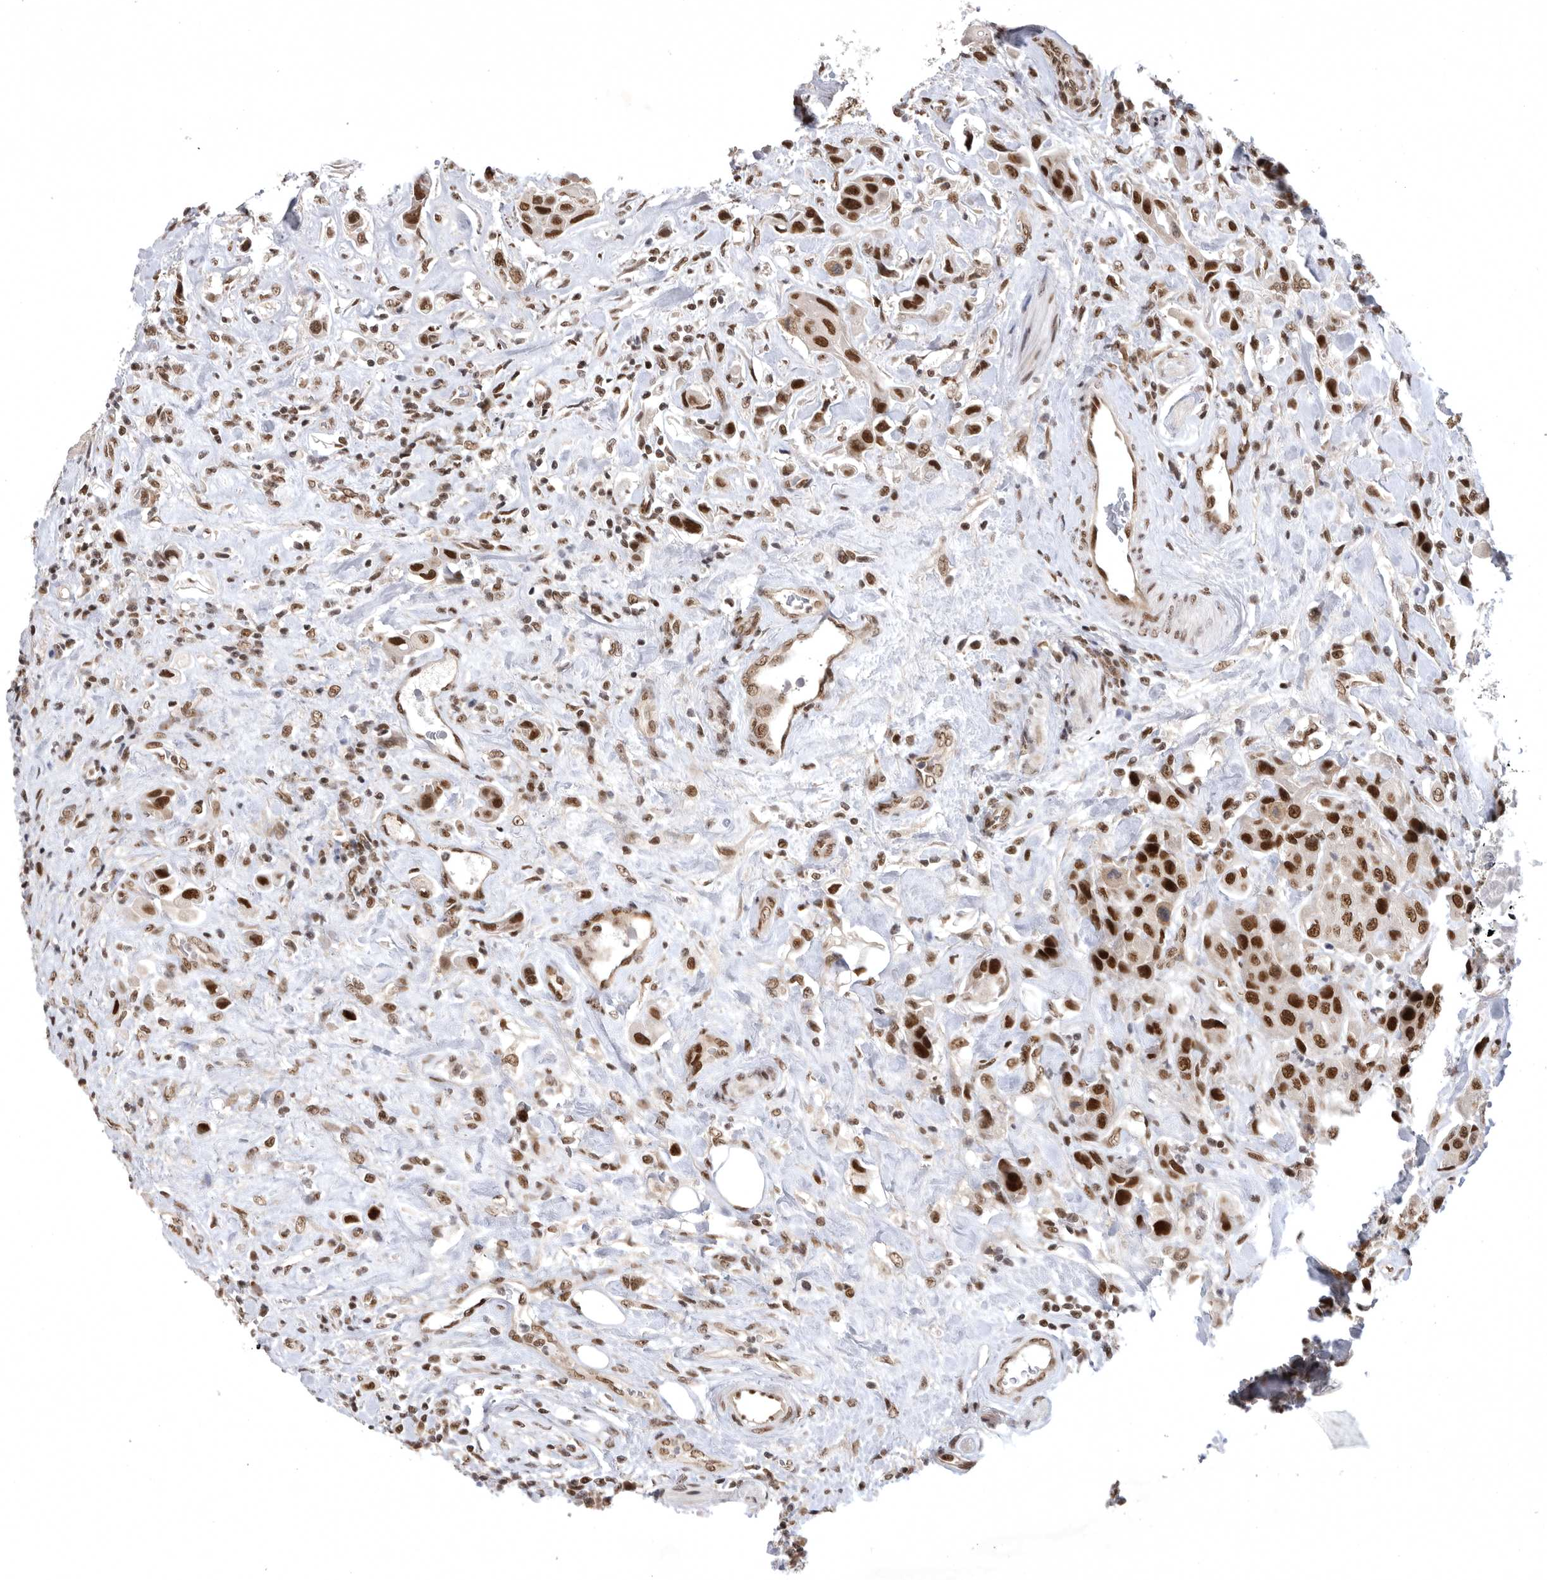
{"staining": {"intensity": "strong", "quantity": ">75%", "location": "nuclear"}, "tissue": "urothelial cancer", "cell_type": "Tumor cells", "image_type": "cancer", "snomed": [{"axis": "morphology", "description": "Urothelial carcinoma, High grade"}, {"axis": "topography", "description": "Urinary bladder"}], "caption": "Tumor cells display strong nuclear staining in approximately >75% of cells in urothelial carcinoma (high-grade). (Brightfield microscopy of DAB IHC at high magnification).", "gene": "ZNF830", "patient": {"sex": "male", "age": 50}}